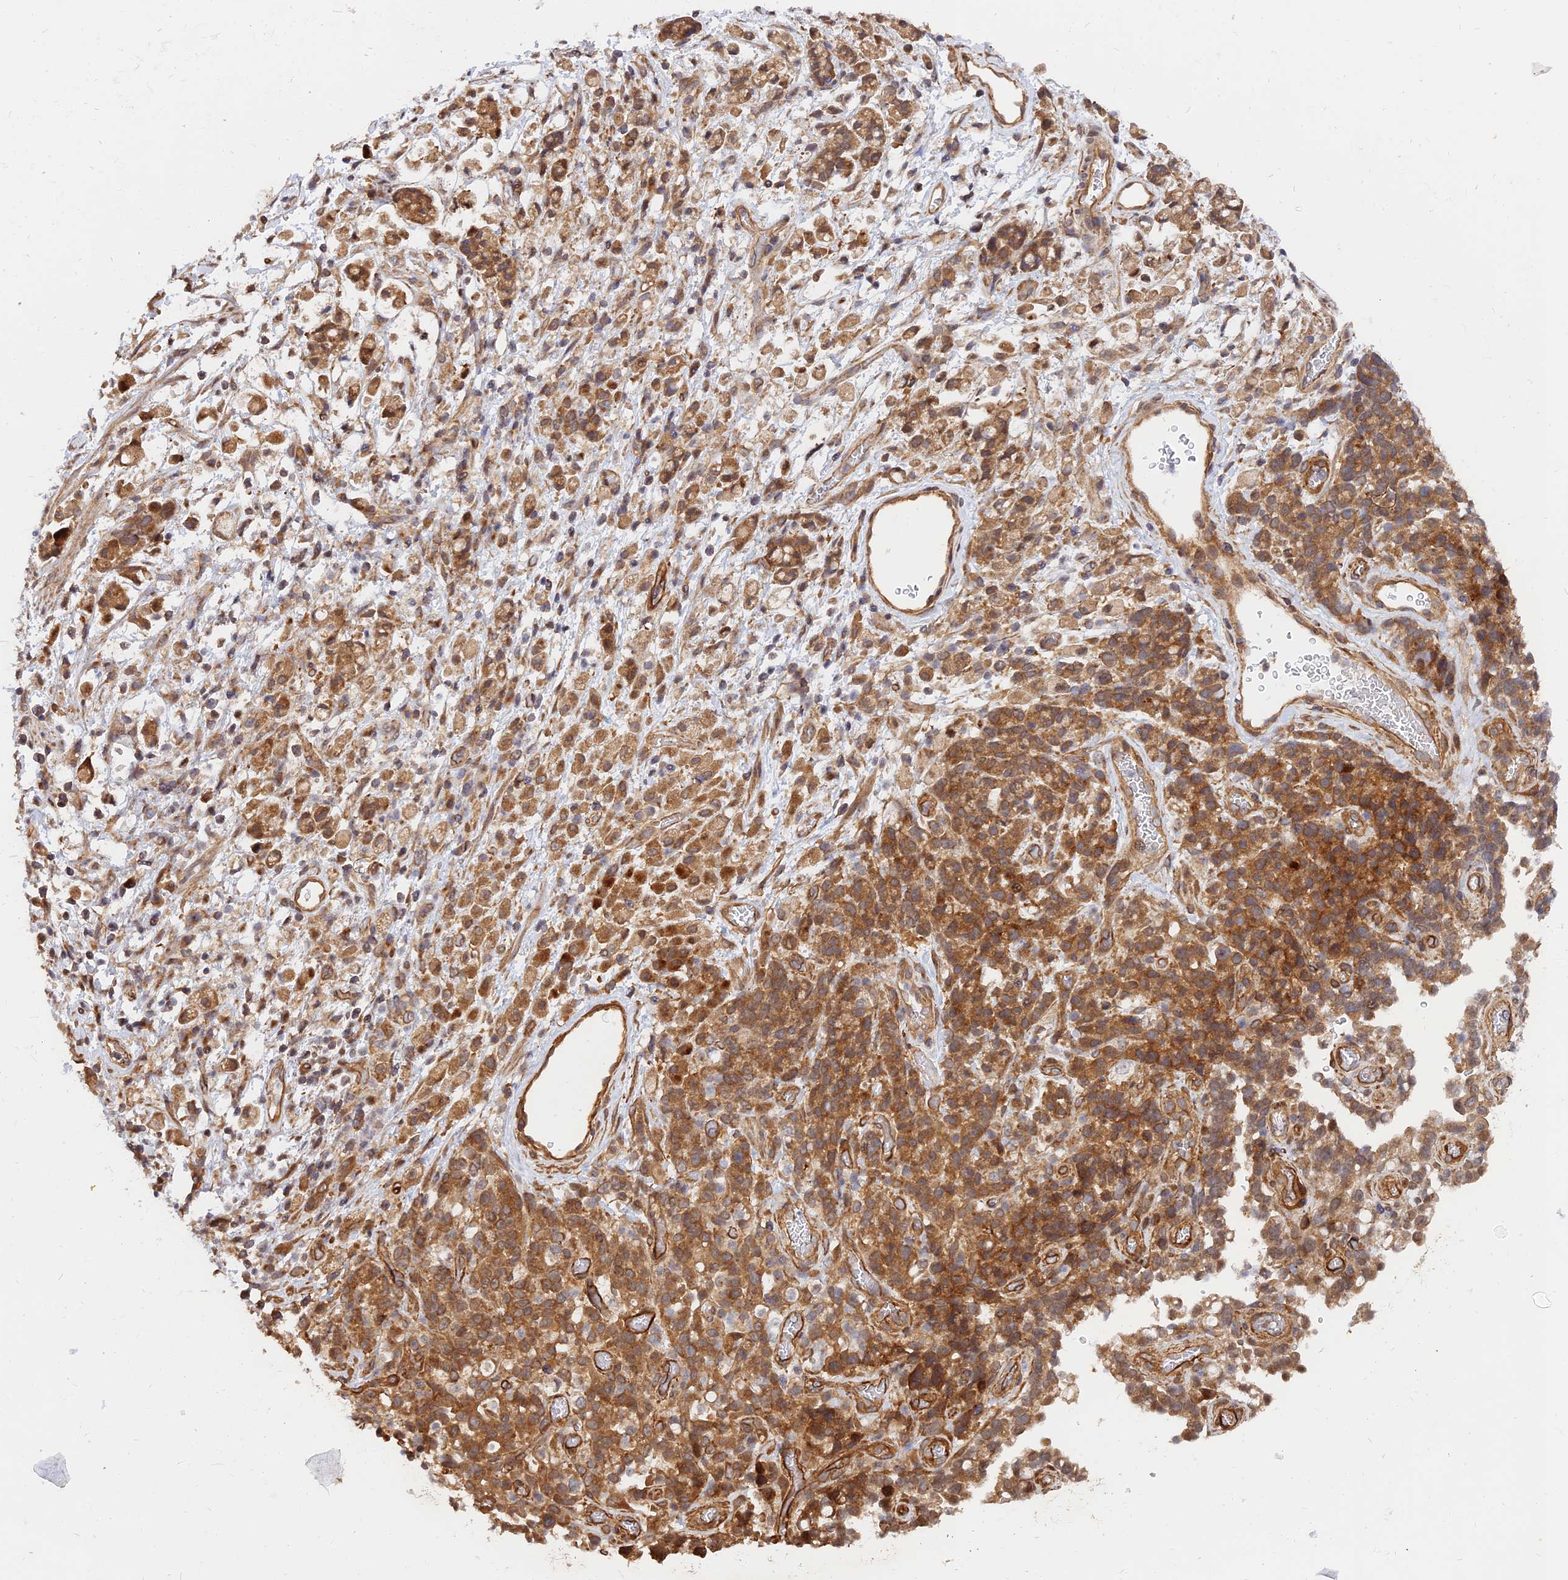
{"staining": {"intensity": "strong", "quantity": ">75%", "location": "cytoplasmic/membranous"}, "tissue": "stomach cancer", "cell_type": "Tumor cells", "image_type": "cancer", "snomed": [{"axis": "morphology", "description": "Adenocarcinoma, NOS"}, {"axis": "topography", "description": "Stomach"}], "caption": "Stomach adenocarcinoma stained with immunohistochemistry (IHC) shows strong cytoplasmic/membranous expression in approximately >75% of tumor cells.", "gene": "WDR41", "patient": {"sex": "female", "age": 60}}